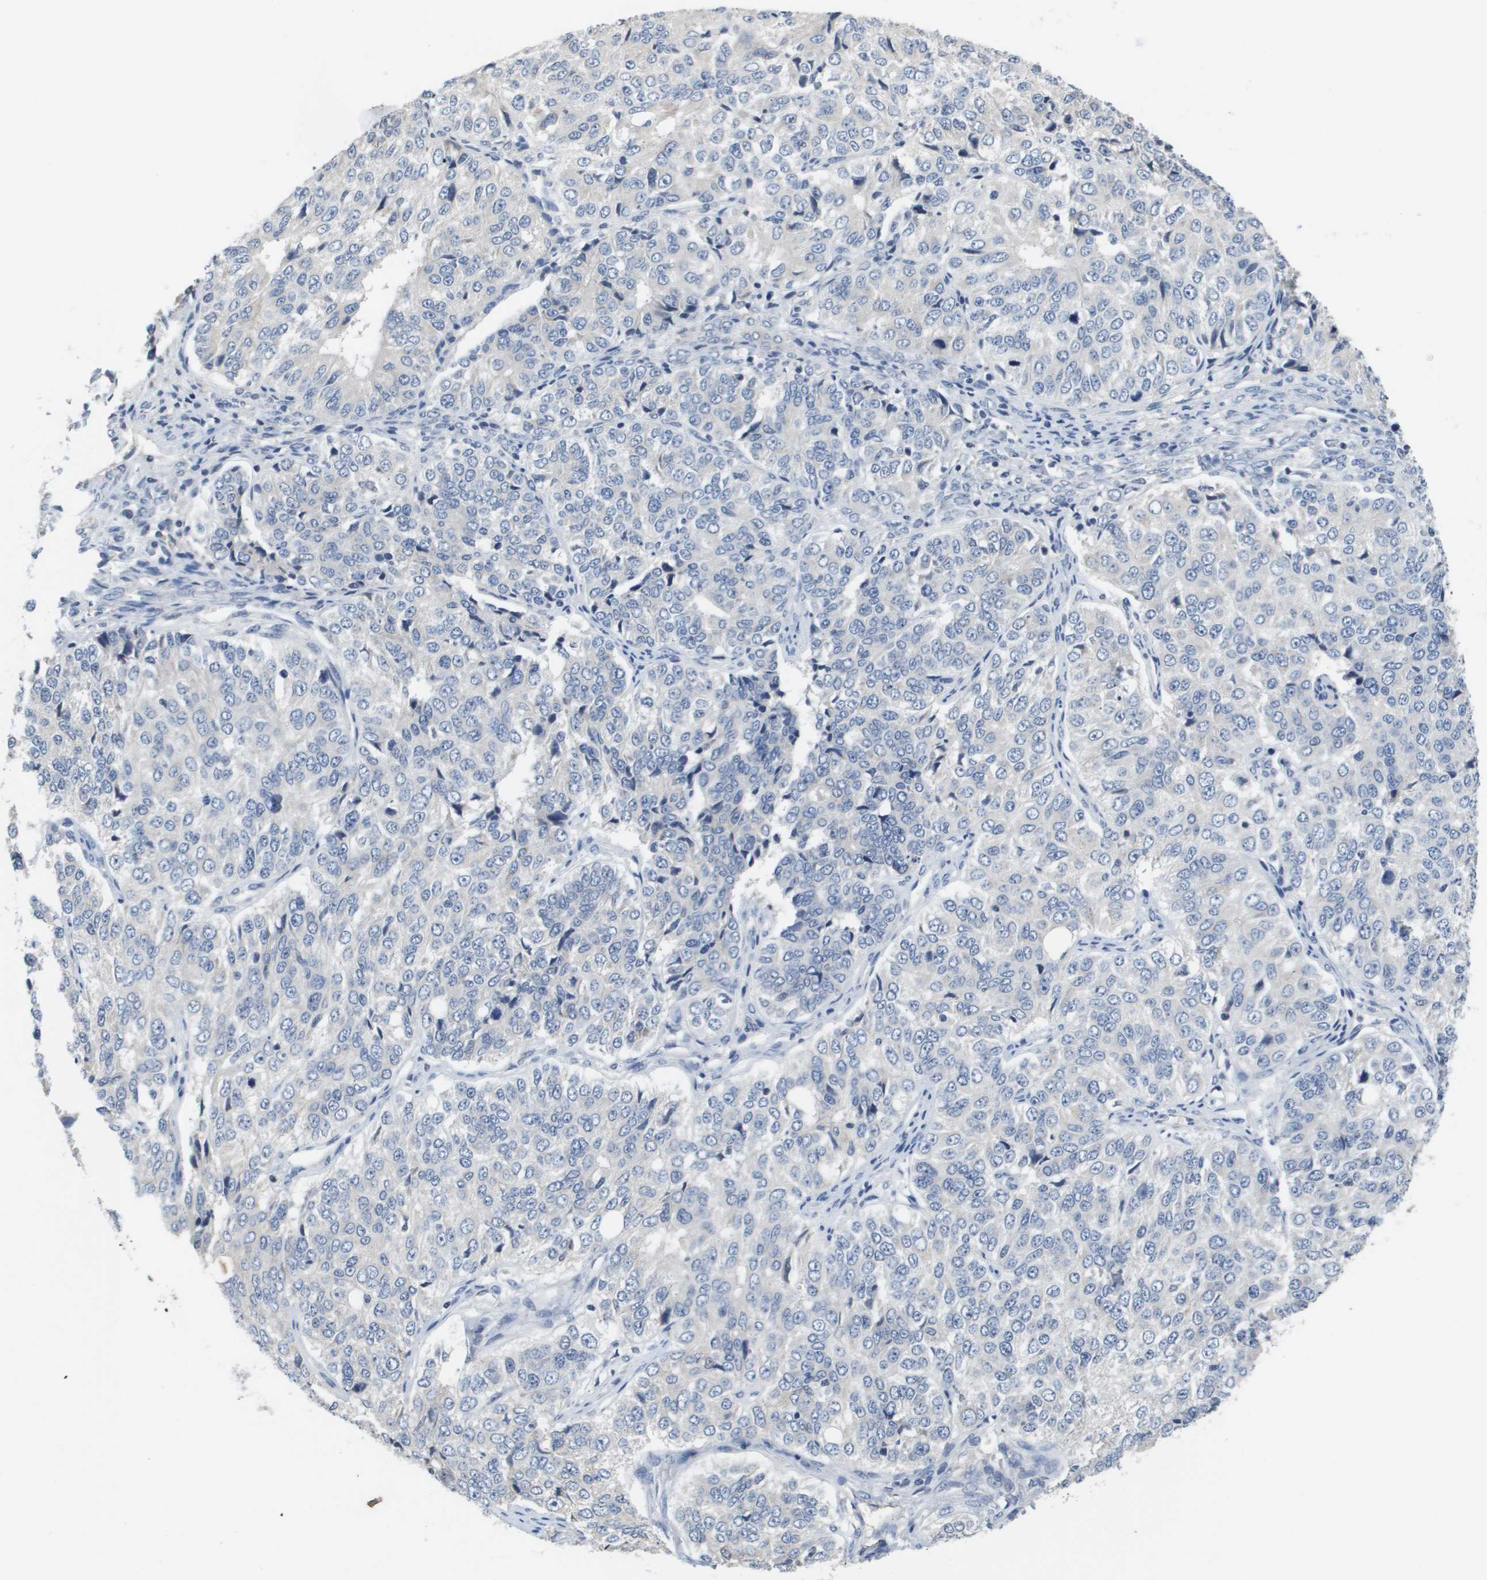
{"staining": {"intensity": "negative", "quantity": "none", "location": "none"}, "tissue": "ovarian cancer", "cell_type": "Tumor cells", "image_type": "cancer", "snomed": [{"axis": "morphology", "description": "Carcinoma, endometroid"}, {"axis": "topography", "description": "Ovary"}], "caption": "A histopathology image of human ovarian cancer (endometroid carcinoma) is negative for staining in tumor cells. Nuclei are stained in blue.", "gene": "CAPN11", "patient": {"sex": "female", "age": 51}}